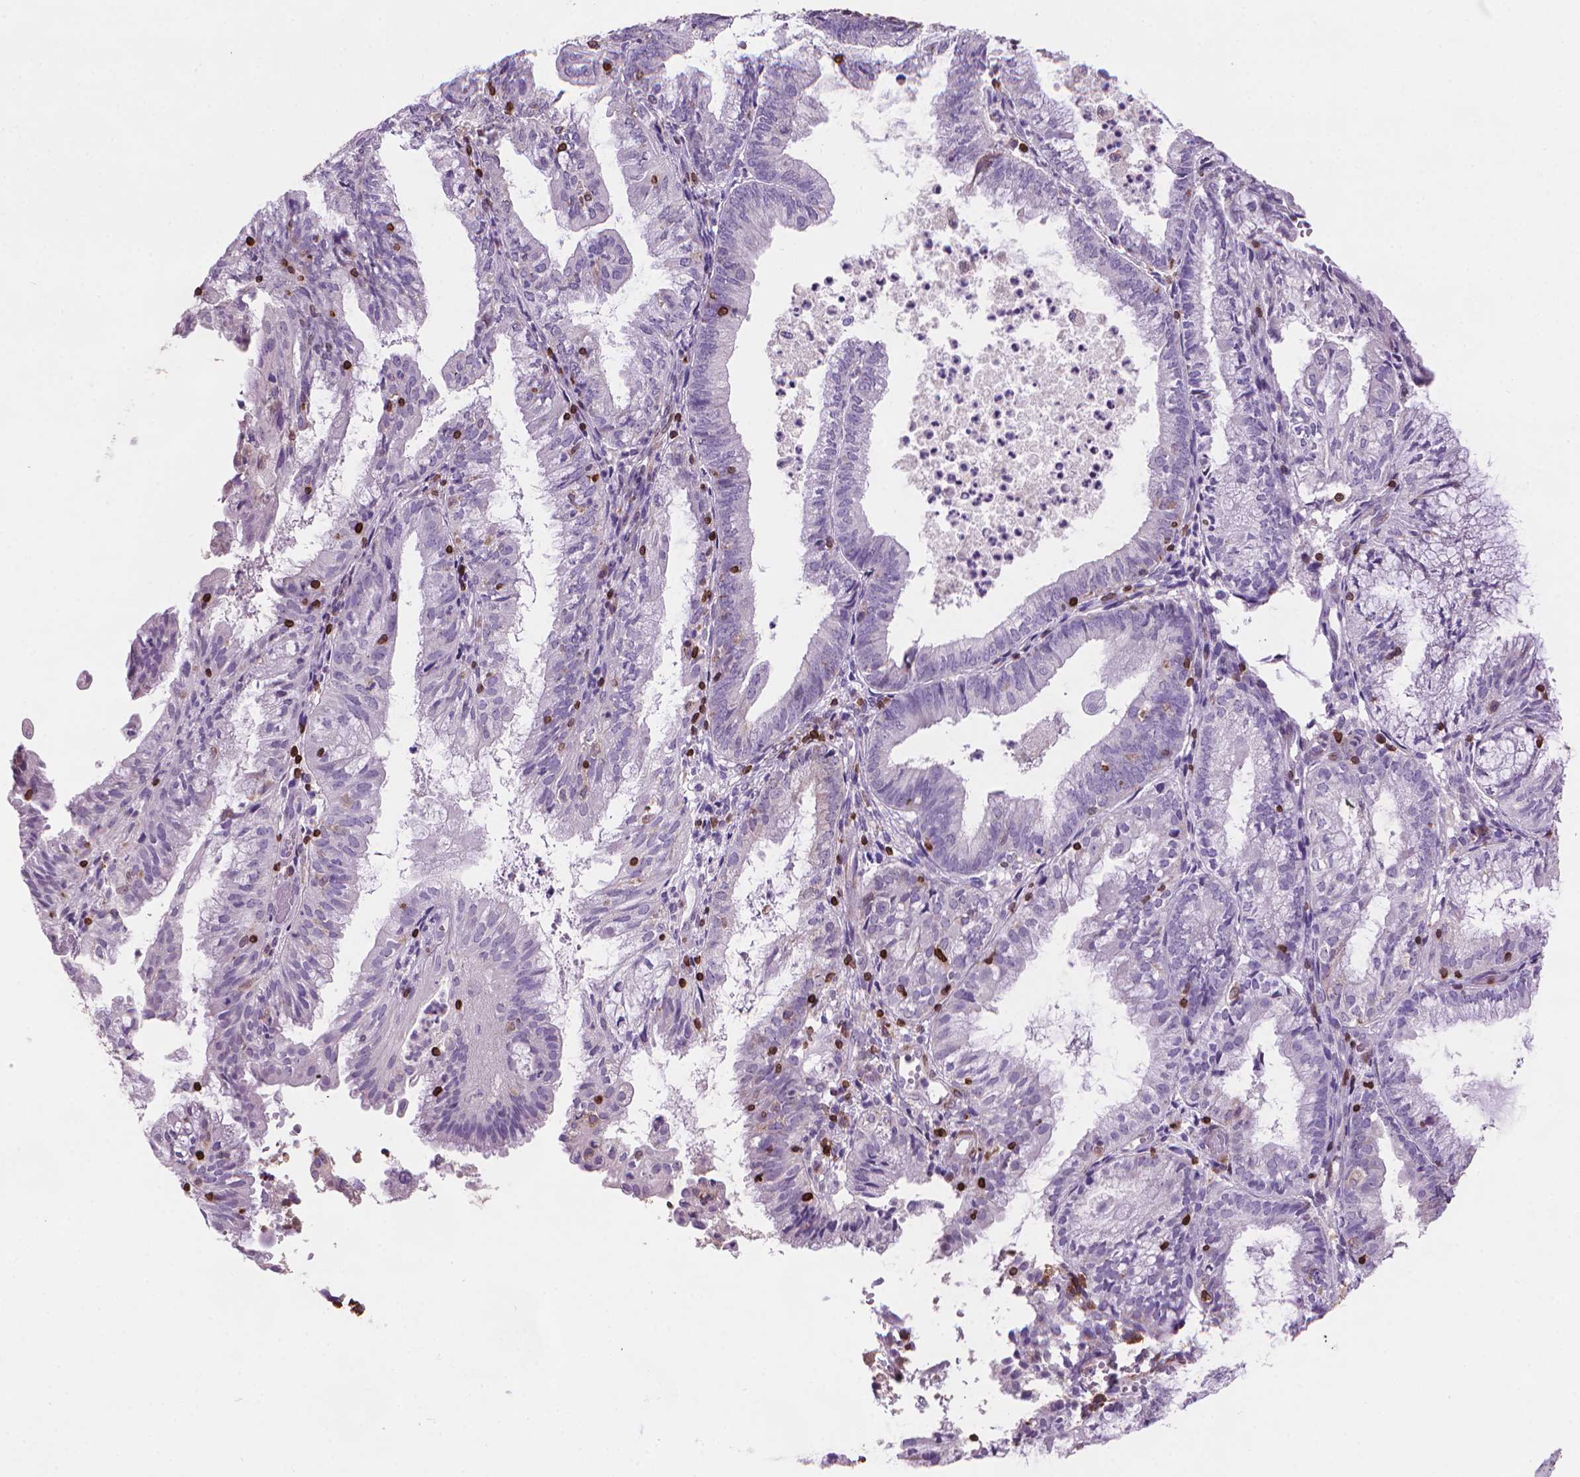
{"staining": {"intensity": "moderate", "quantity": "25%-75%", "location": "cytoplasmic/membranous"}, "tissue": "endometrial cancer", "cell_type": "Tumor cells", "image_type": "cancer", "snomed": [{"axis": "morphology", "description": "Adenocarcinoma, NOS"}, {"axis": "topography", "description": "Endometrium"}], "caption": "The histopathology image shows staining of endometrial cancer (adenocarcinoma), revealing moderate cytoplasmic/membranous protein staining (brown color) within tumor cells.", "gene": "BCL2", "patient": {"sex": "female", "age": 55}}